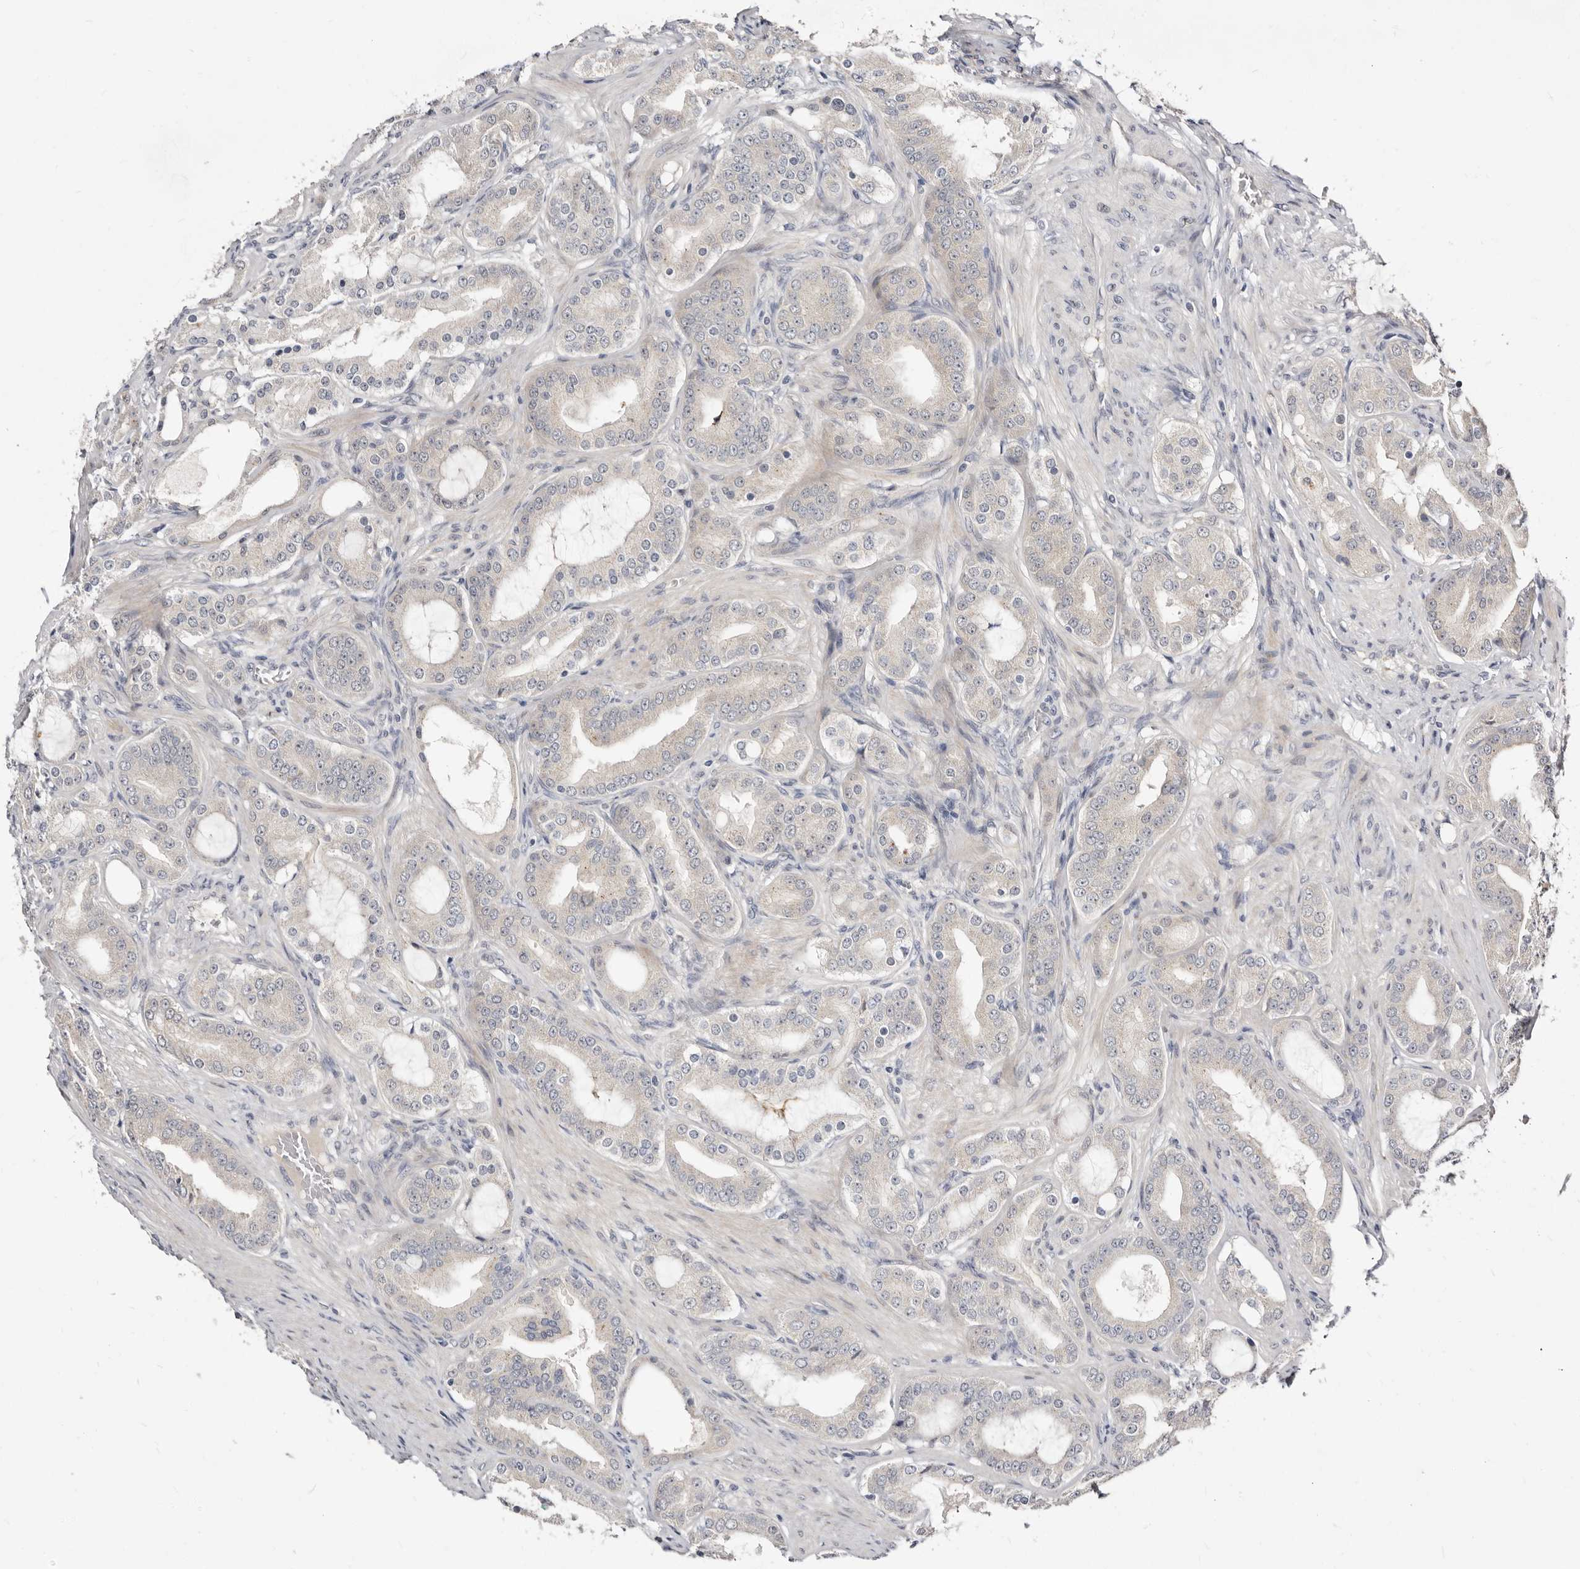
{"staining": {"intensity": "negative", "quantity": "none", "location": "none"}, "tissue": "prostate cancer", "cell_type": "Tumor cells", "image_type": "cancer", "snomed": [{"axis": "morphology", "description": "Adenocarcinoma, High grade"}, {"axis": "topography", "description": "Prostate"}], "caption": "This is an IHC histopathology image of prostate cancer (high-grade adenocarcinoma). There is no expression in tumor cells.", "gene": "KLHL4", "patient": {"sex": "male", "age": 60}}